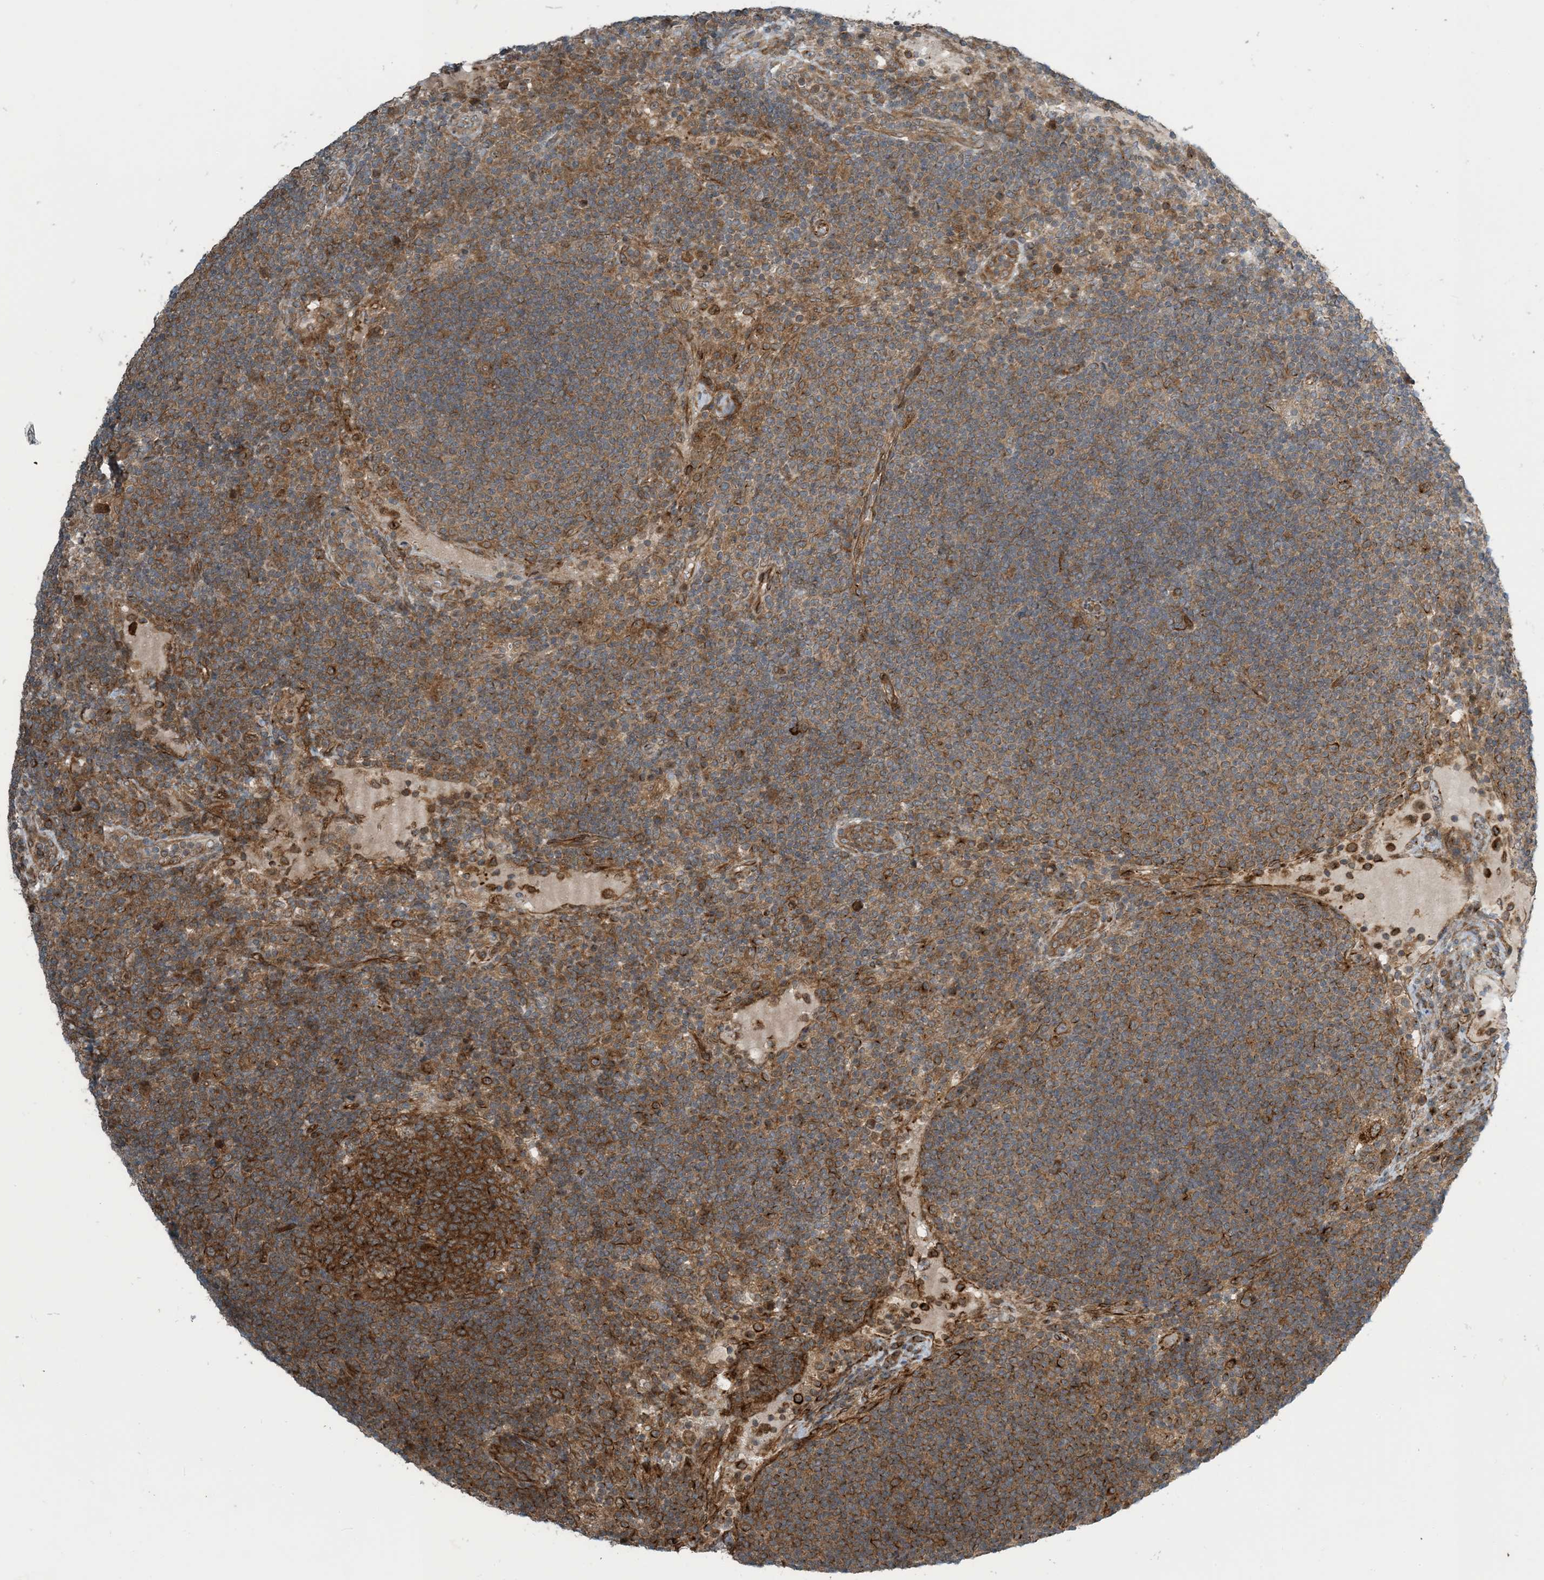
{"staining": {"intensity": "strong", "quantity": ">75%", "location": "cytoplasmic/membranous"}, "tissue": "lymph node", "cell_type": "Germinal center cells", "image_type": "normal", "snomed": [{"axis": "morphology", "description": "Normal tissue, NOS"}, {"axis": "topography", "description": "Lymph node"}], "caption": "The immunohistochemical stain shows strong cytoplasmic/membranous expression in germinal center cells of unremarkable lymph node. Nuclei are stained in blue.", "gene": "ZBTB3", "patient": {"sex": "female", "age": 53}}